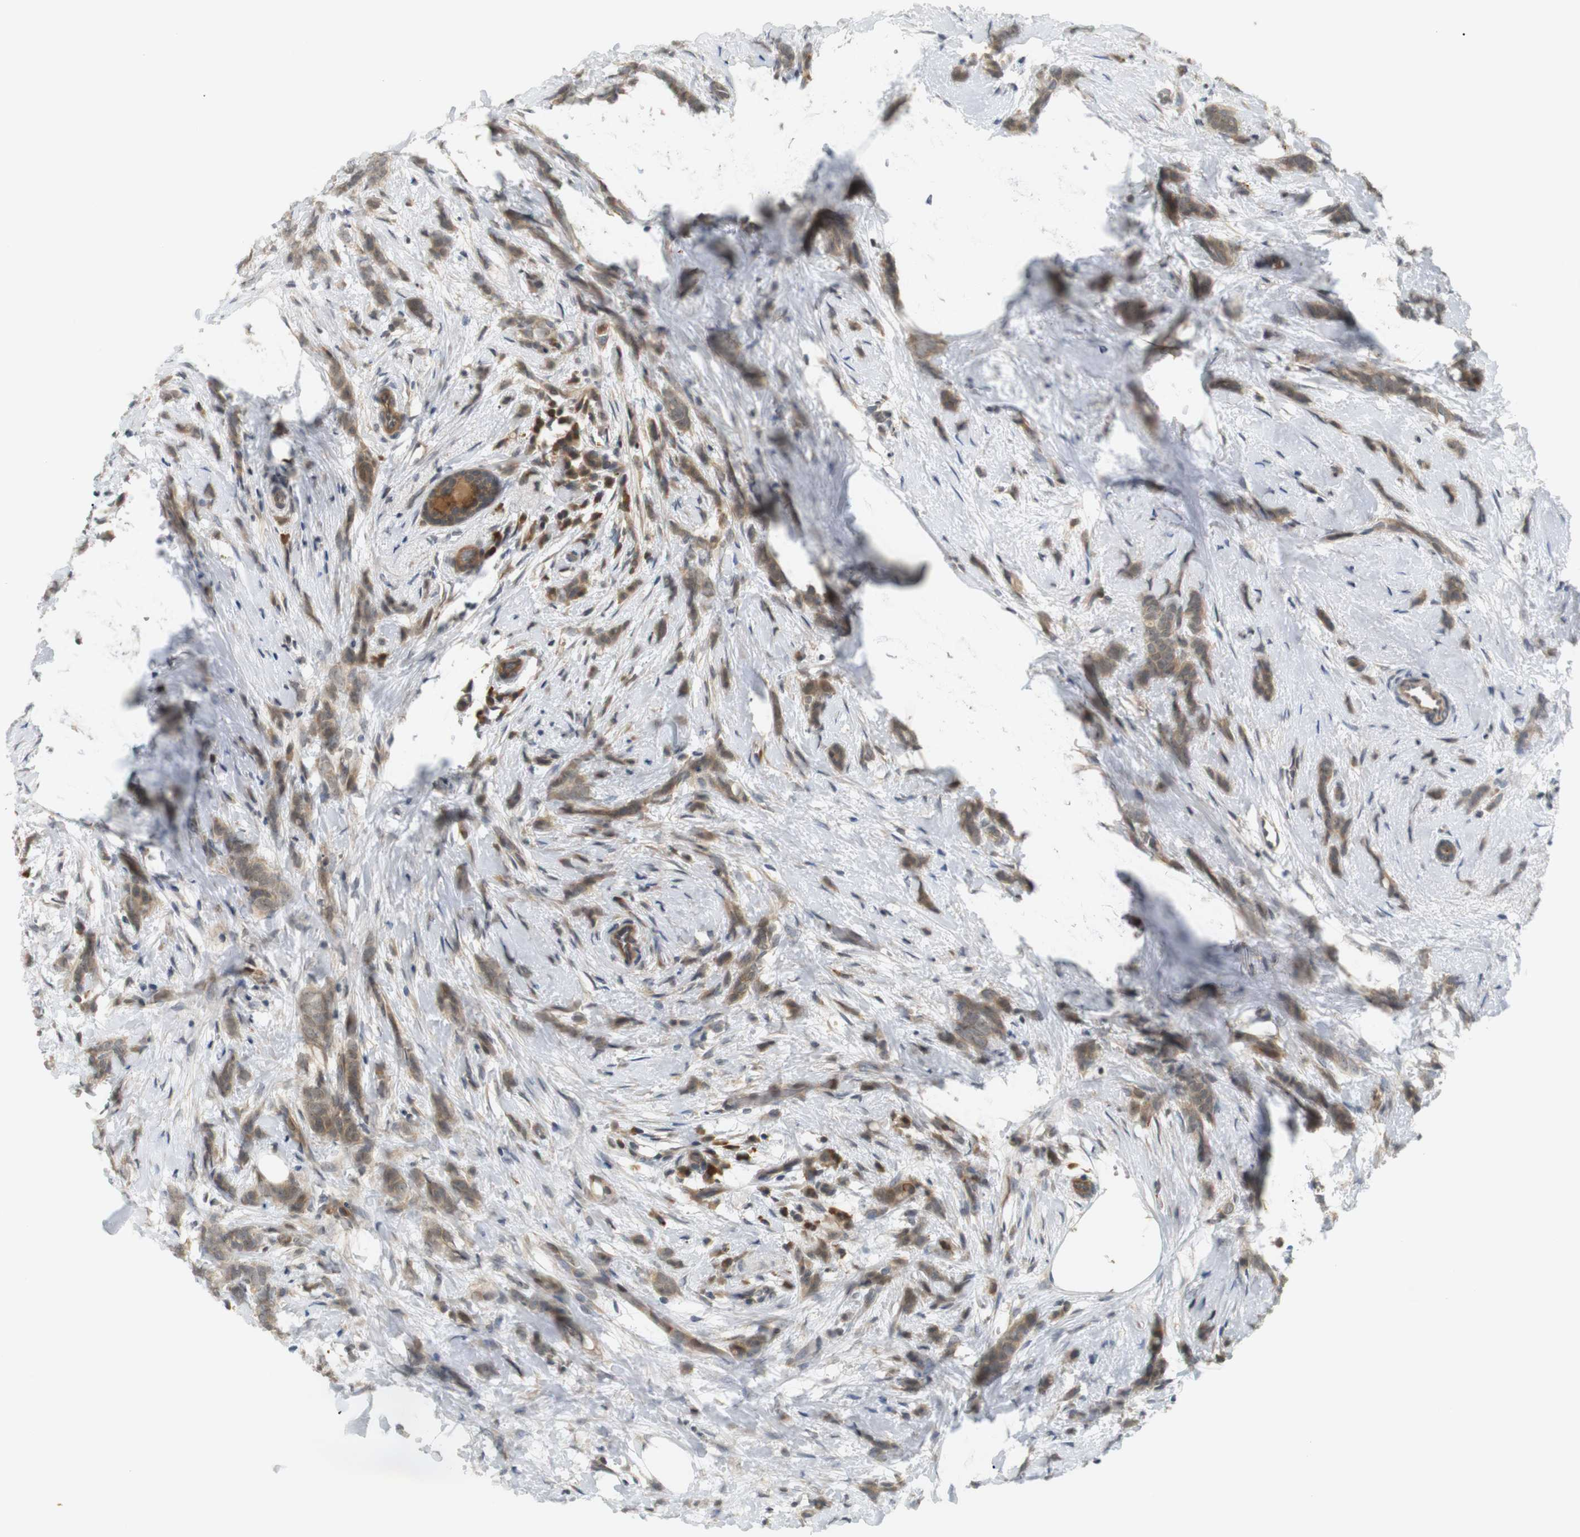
{"staining": {"intensity": "weak", "quantity": ">75%", "location": "cytoplasmic/membranous"}, "tissue": "breast cancer", "cell_type": "Tumor cells", "image_type": "cancer", "snomed": [{"axis": "morphology", "description": "Lobular carcinoma, in situ"}, {"axis": "morphology", "description": "Lobular carcinoma"}, {"axis": "topography", "description": "Breast"}], "caption": "Lobular carcinoma in situ (breast) stained with immunohistochemistry reveals weak cytoplasmic/membranous staining in about >75% of tumor cells.", "gene": "SOCS6", "patient": {"sex": "female", "age": 41}}